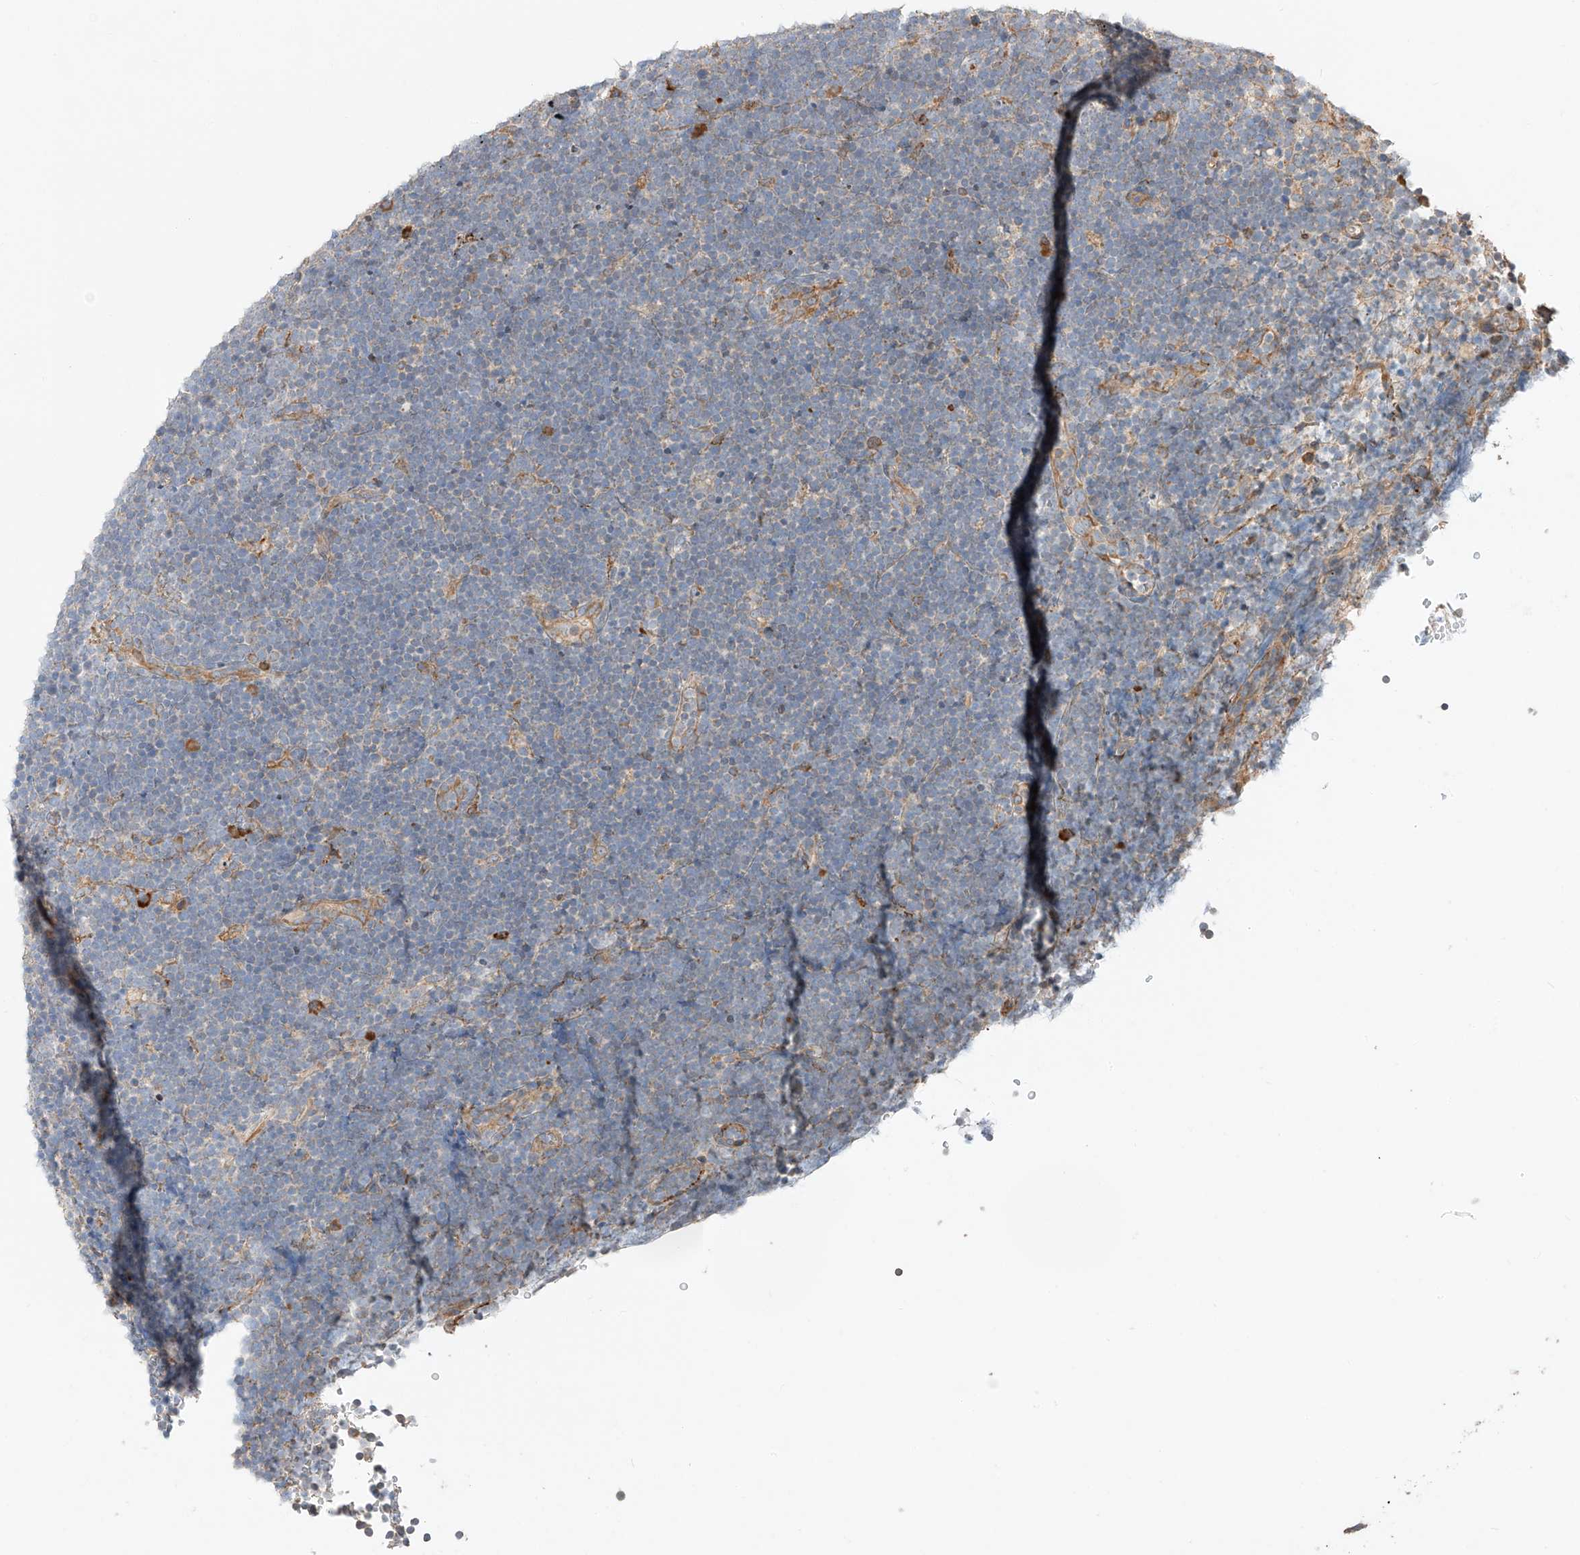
{"staining": {"intensity": "negative", "quantity": "none", "location": "none"}, "tissue": "lymphoma", "cell_type": "Tumor cells", "image_type": "cancer", "snomed": [{"axis": "morphology", "description": "Malignant lymphoma, non-Hodgkin's type, High grade"}, {"axis": "topography", "description": "Lymph node"}], "caption": "Tumor cells show no significant positivity in malignant lymphoma, non-Hodgkin's type (high-grade).", "gene": "ZNF84", "patient": {"sex": "male", "age": 13}}